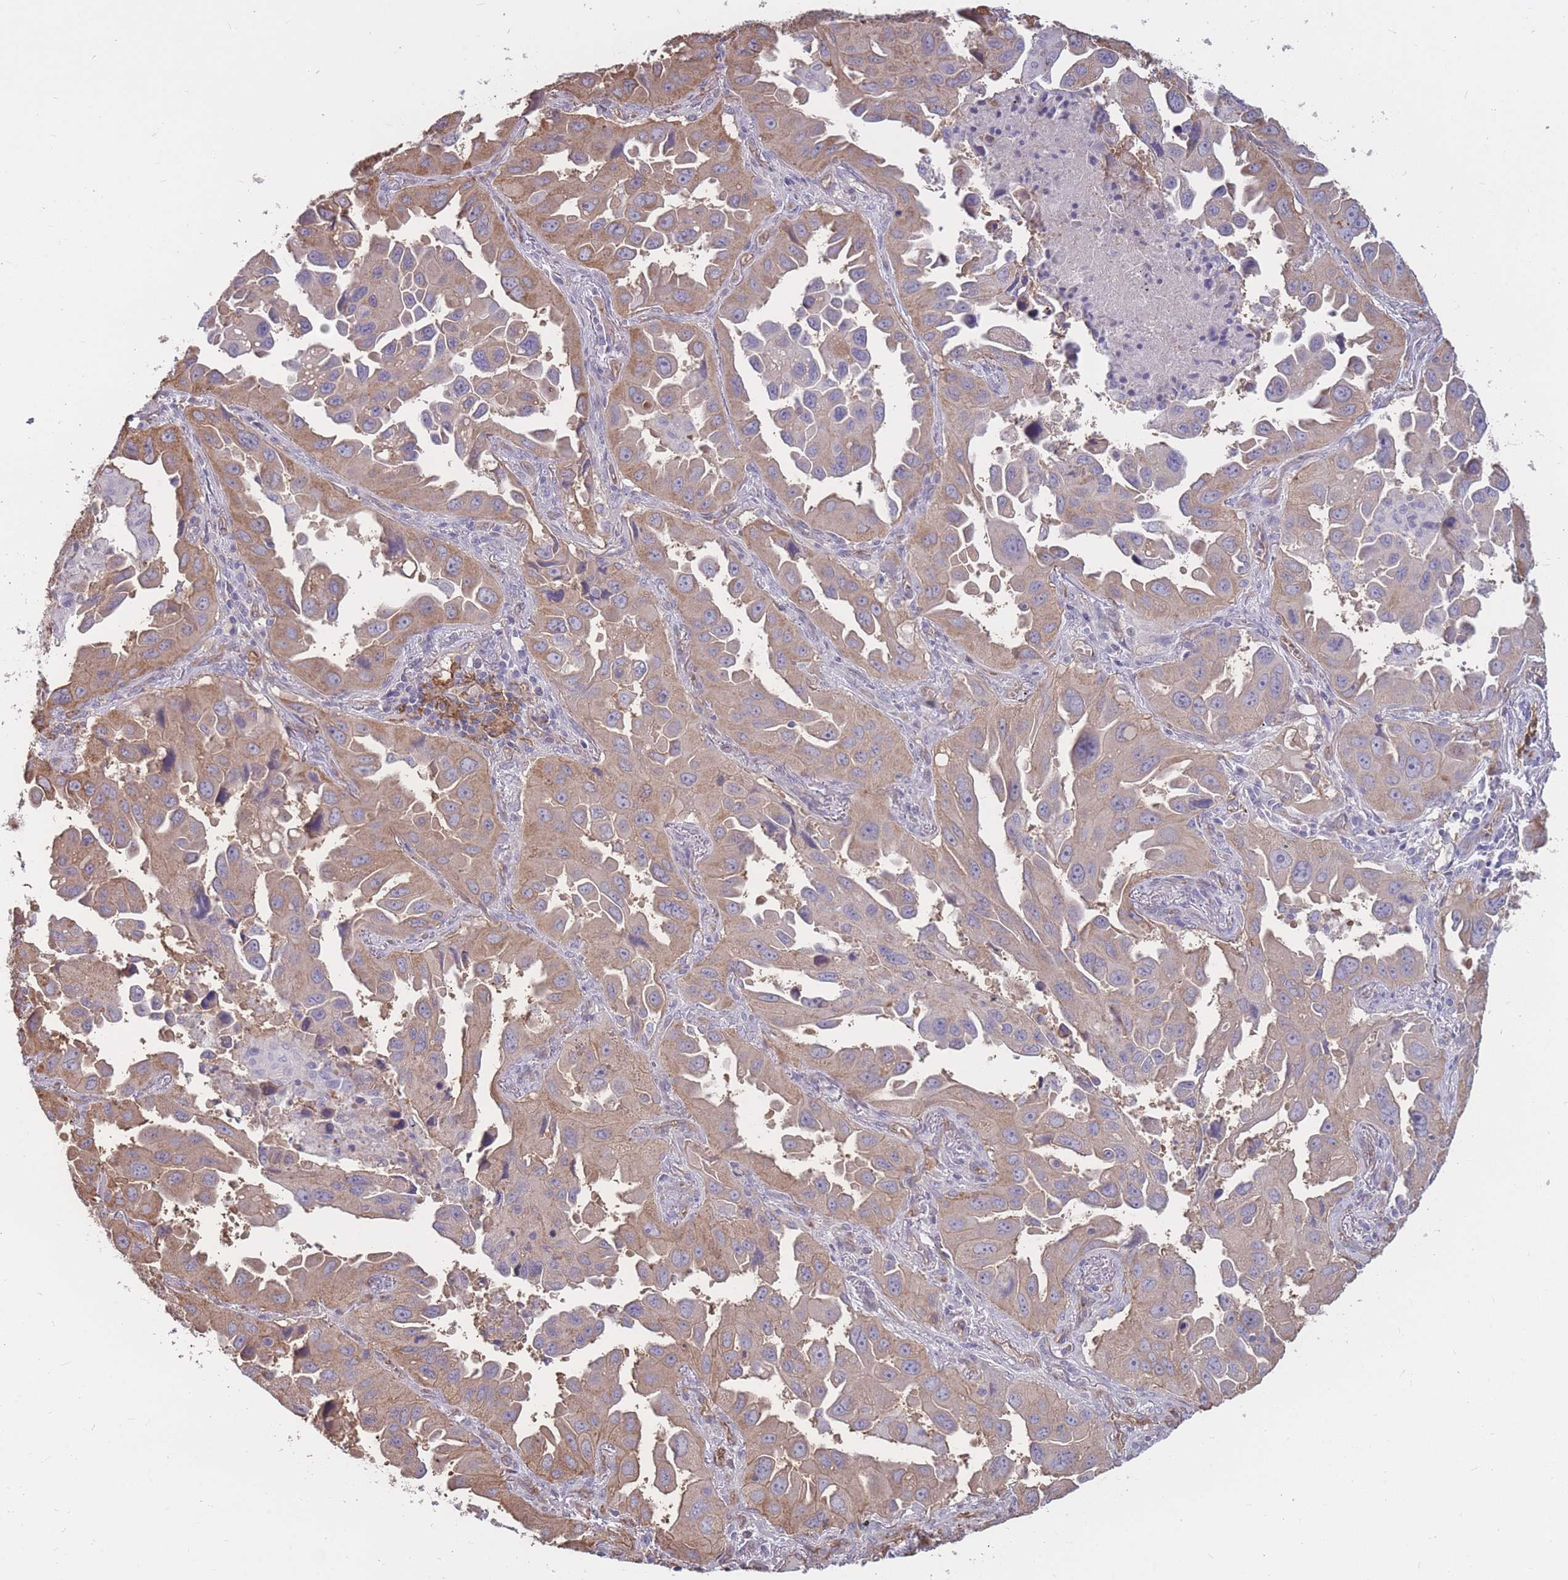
{"staining": {"intensity": "moderate", "quantity": ">75%", "location": "cytoplasmic/membranous"}, "tissue": "lung cancer", "cell_type": "Tumor cells", "image_type": "cancer", "snomed": [{"axis": "morphology", "description": "Adenocarcinoma, NOS"}, {"axis": "topography", "description": "Lung"}], "caption": "Human lung adenocarcinoma stained with a protein marker demonstrates moderate staining in tumor cells.", "gene": "GNA11", "patient": {"sex": "male", "age": 66}}